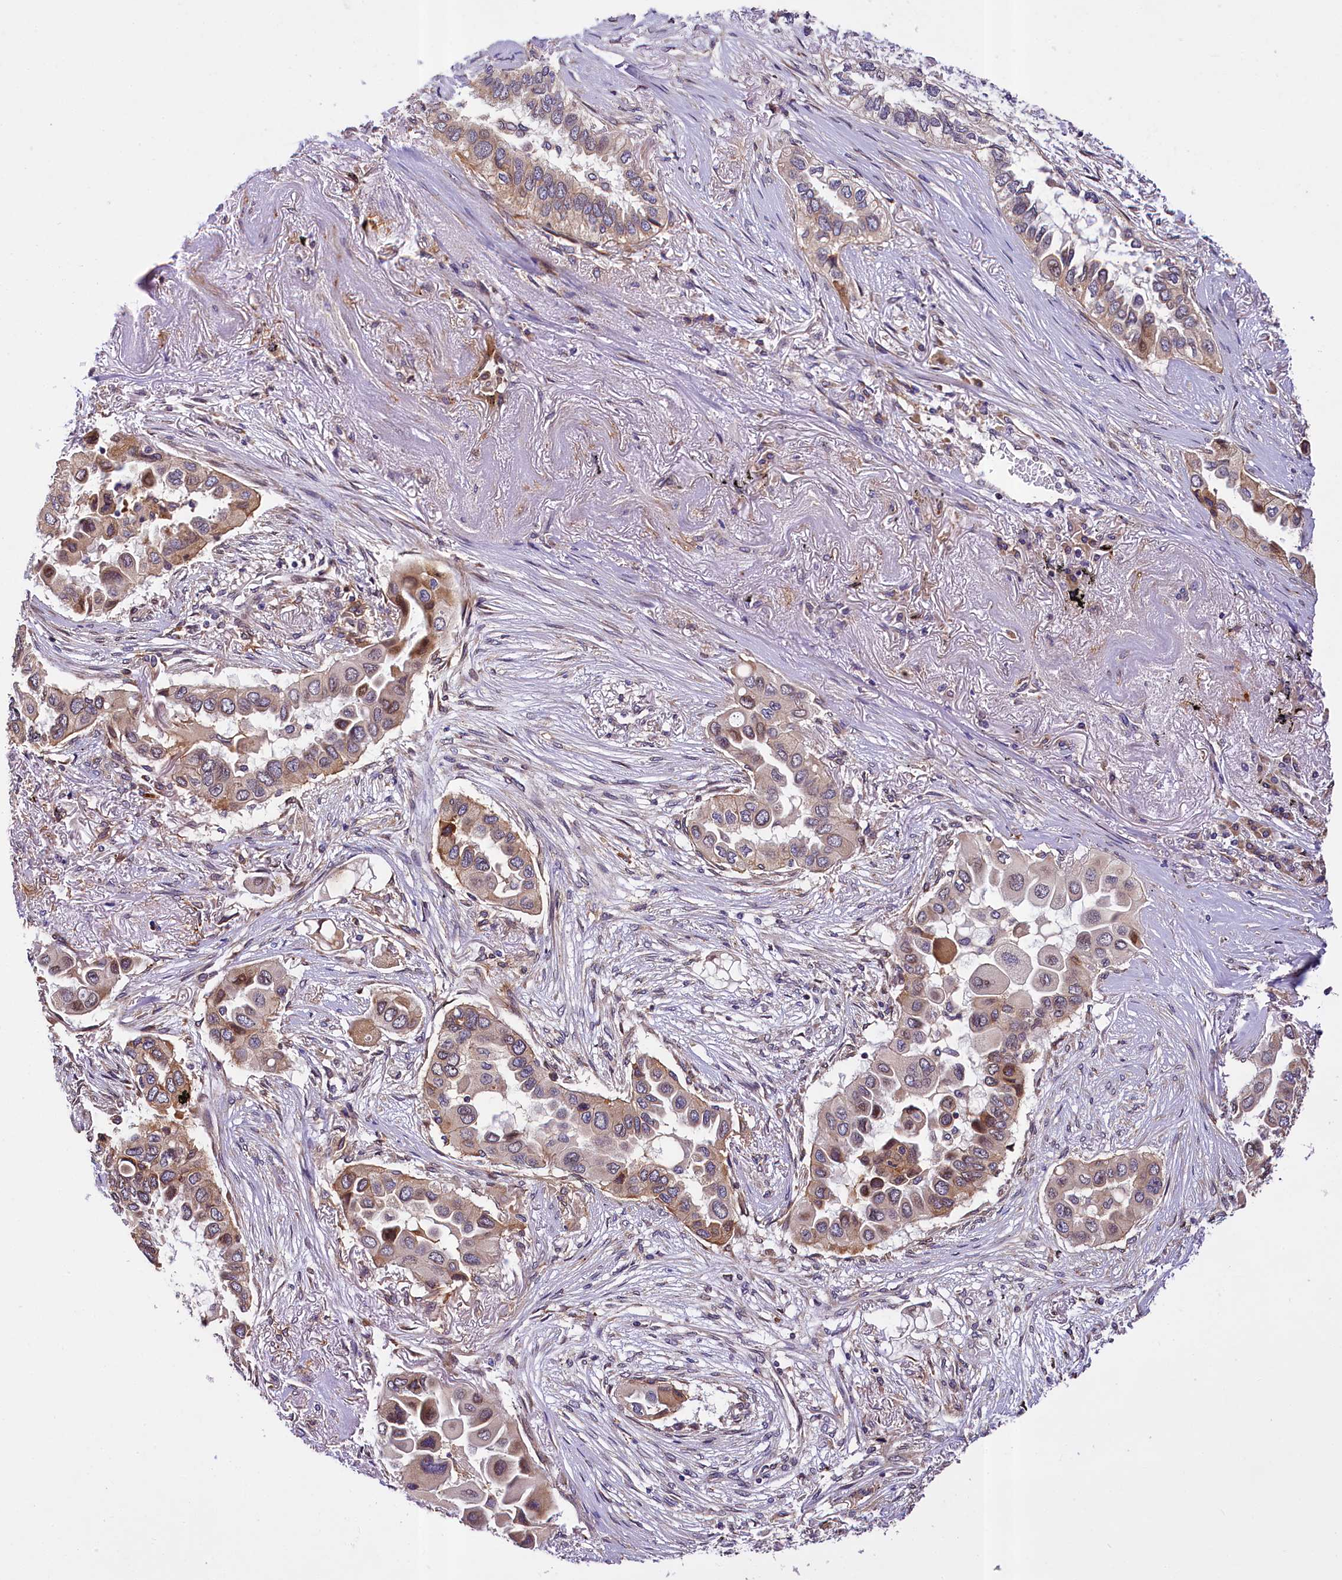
{"staining": {"intensity": "moderate", "quantity": "<25%", "location": "cytoplasmic/membranous"}, "tissue": "lung cancer", "cell_type": "Tumor cells", "image_type": "cancer", "snomed": [{"axis": "morphology", "description": "Adenocarcinoma, NOS"}, {"axis": "topography", "description": "Lung"}], "caption": "A brown stain highlights moderate cytoplasmic/membranous staining of a protein in human lung cancer tumor cells. (brown staining indicates protein expression, while blue staining denotes nuclei).", "gene": "SUPV3L1", "patient": {"sex": "female", "age": 76}}